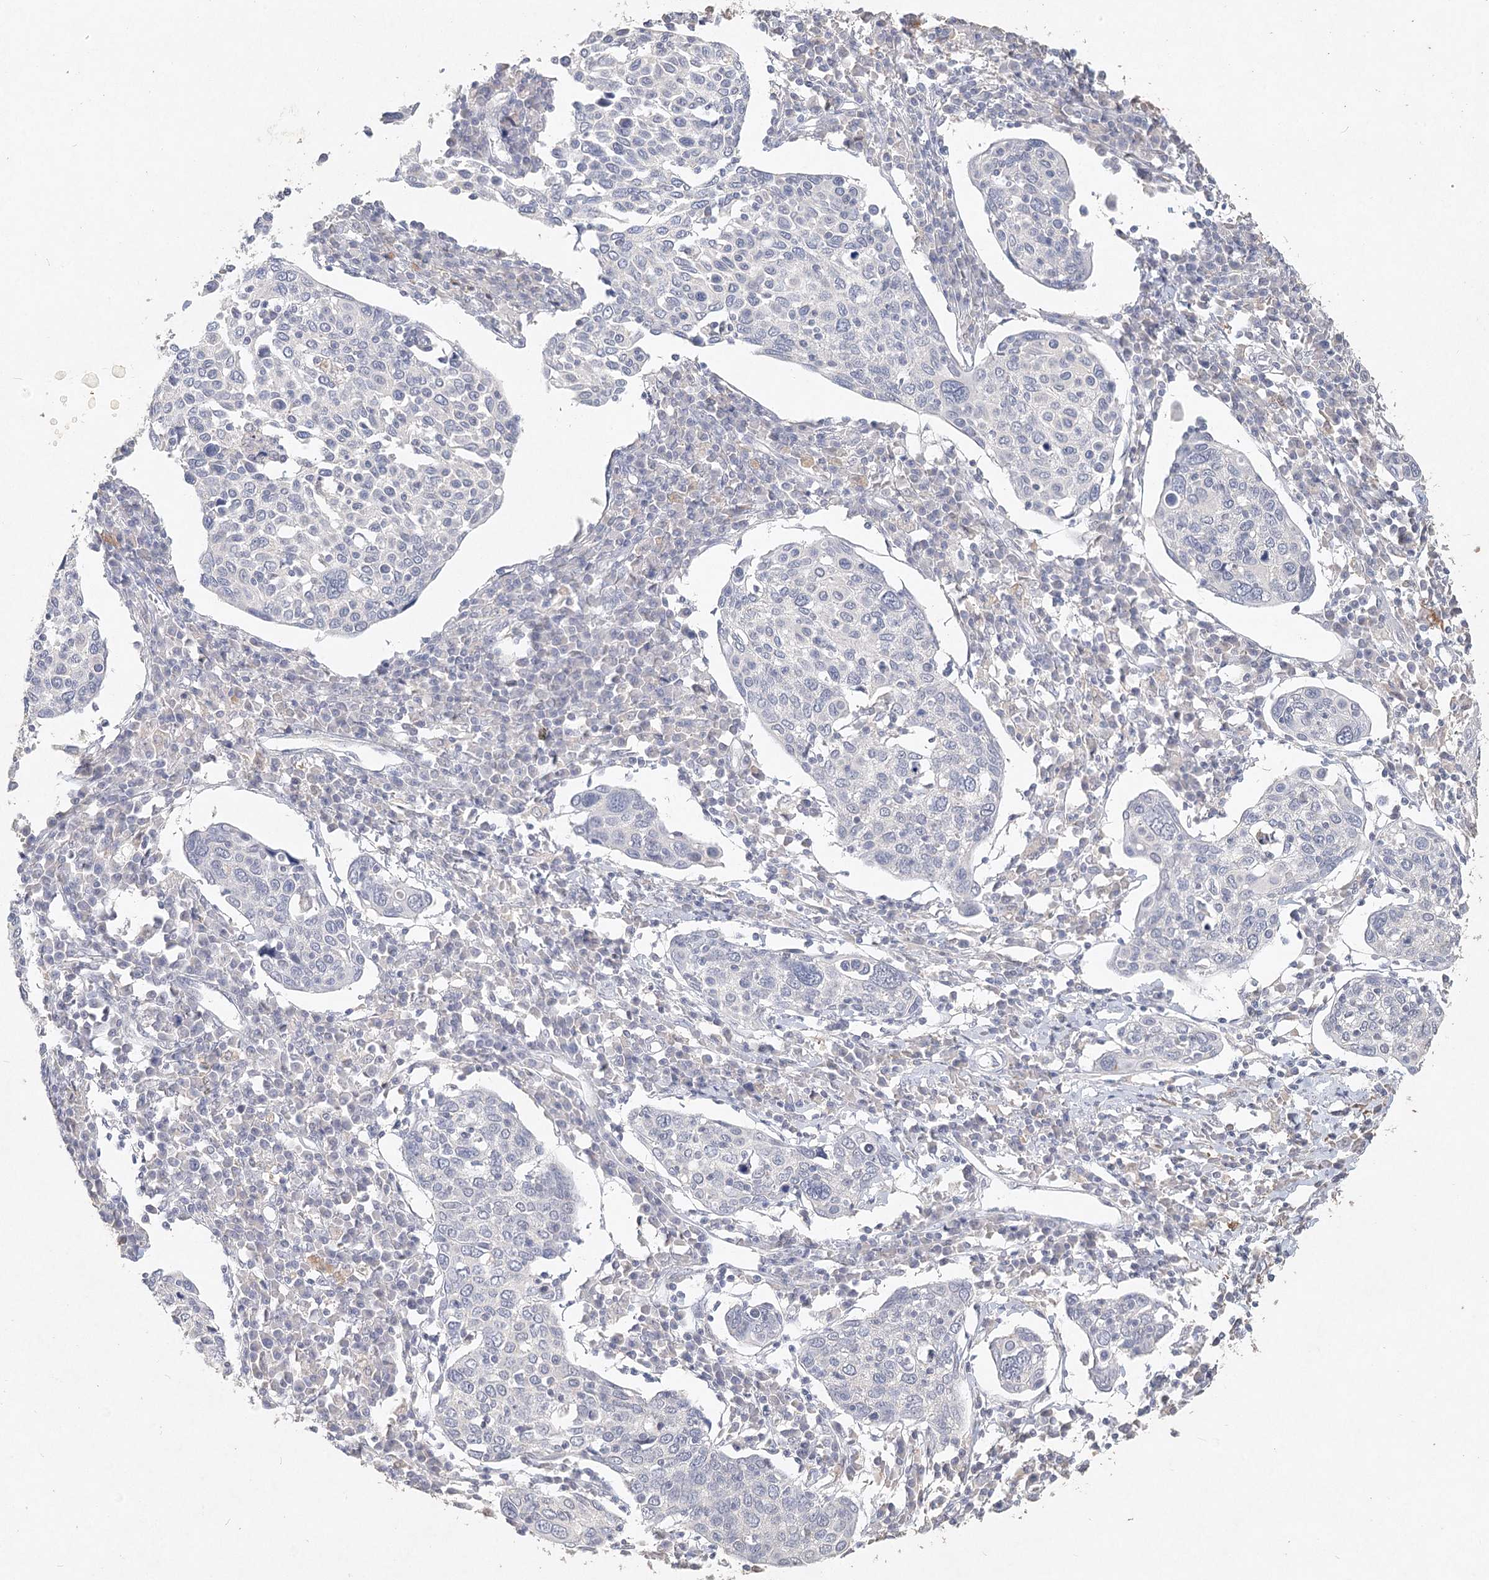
{"staining": {"intensity": "negative", "quantity": "none", "location": "none"}, "tissue": "cervical cancer", "cell_type": "Tumor cells", "image_type": "cancer", "snomed": [{"axis": "morphology", "description": "Squamous cell carcinoma, NOS"}, {"axis": "topography", "description": "Cervix"}], "caption": "Protein analysis of cervical cancer (squamous cell carcinoma) exhibits no significant positivity in tumor cells.", "gene": "ARSI", "patient": {"sex": "female", "age": 40}}